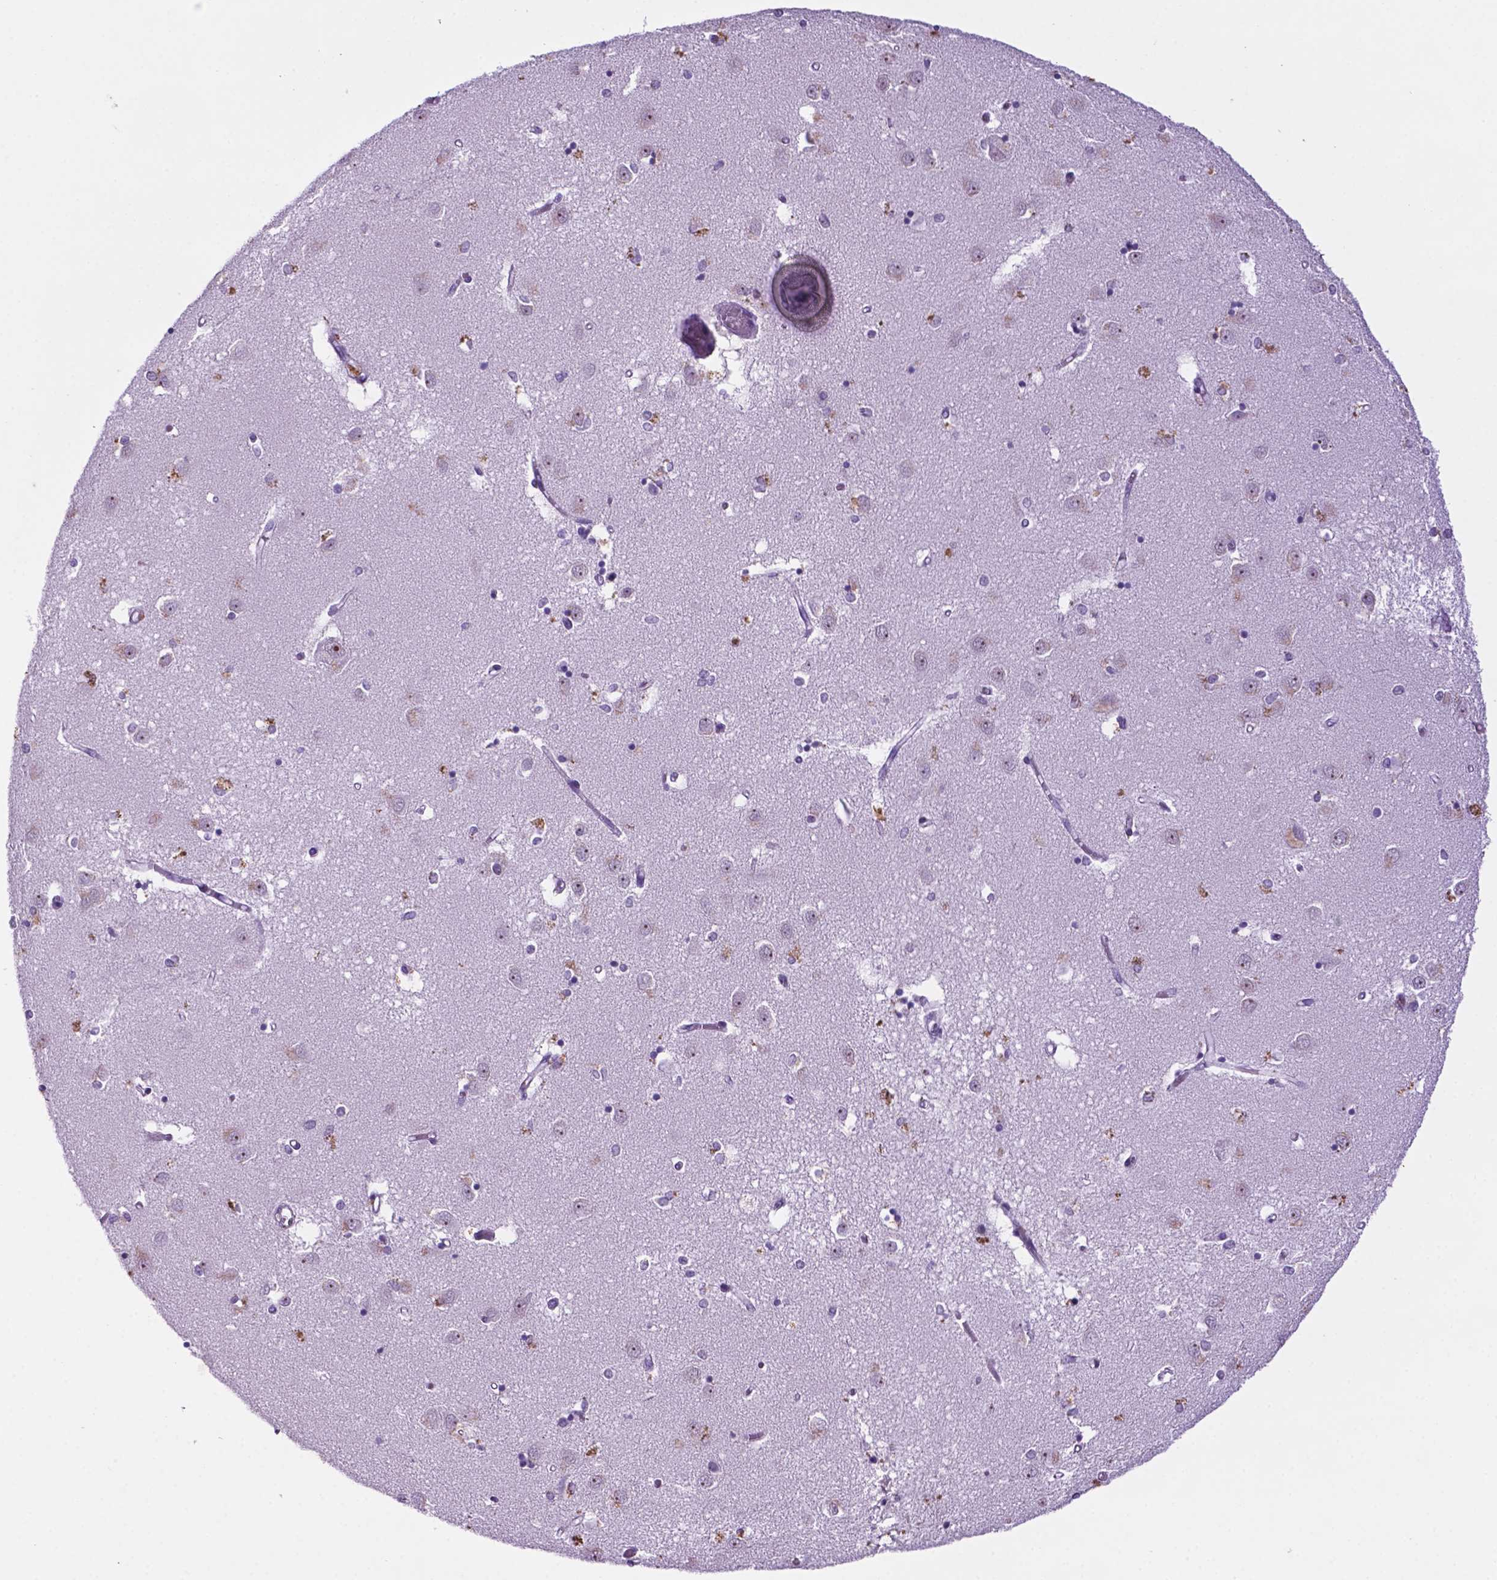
{"staining": {"intensity": "negative", "quantity": "none", "location": "none"}, "tissue": "caudate", "cell_type": "Glial cells", "image_type": "normal", "snomed": [{"axis": "morphology", "description": "Normal tissue, NOS"}, {"axis": "topography", "description": "Lateral ventricle wall"}], "caption": "Glial cells are negative for protein expression in normal human caudate. (Stains: DAB (3,3'-diaminobenzidine) immunohistochemistry with hematoxylin counter stain, Microscopy: brightfield microscopy at high magnification).", "gene": "C18orf21", "patient": {"sex": "male", "age": 54}}